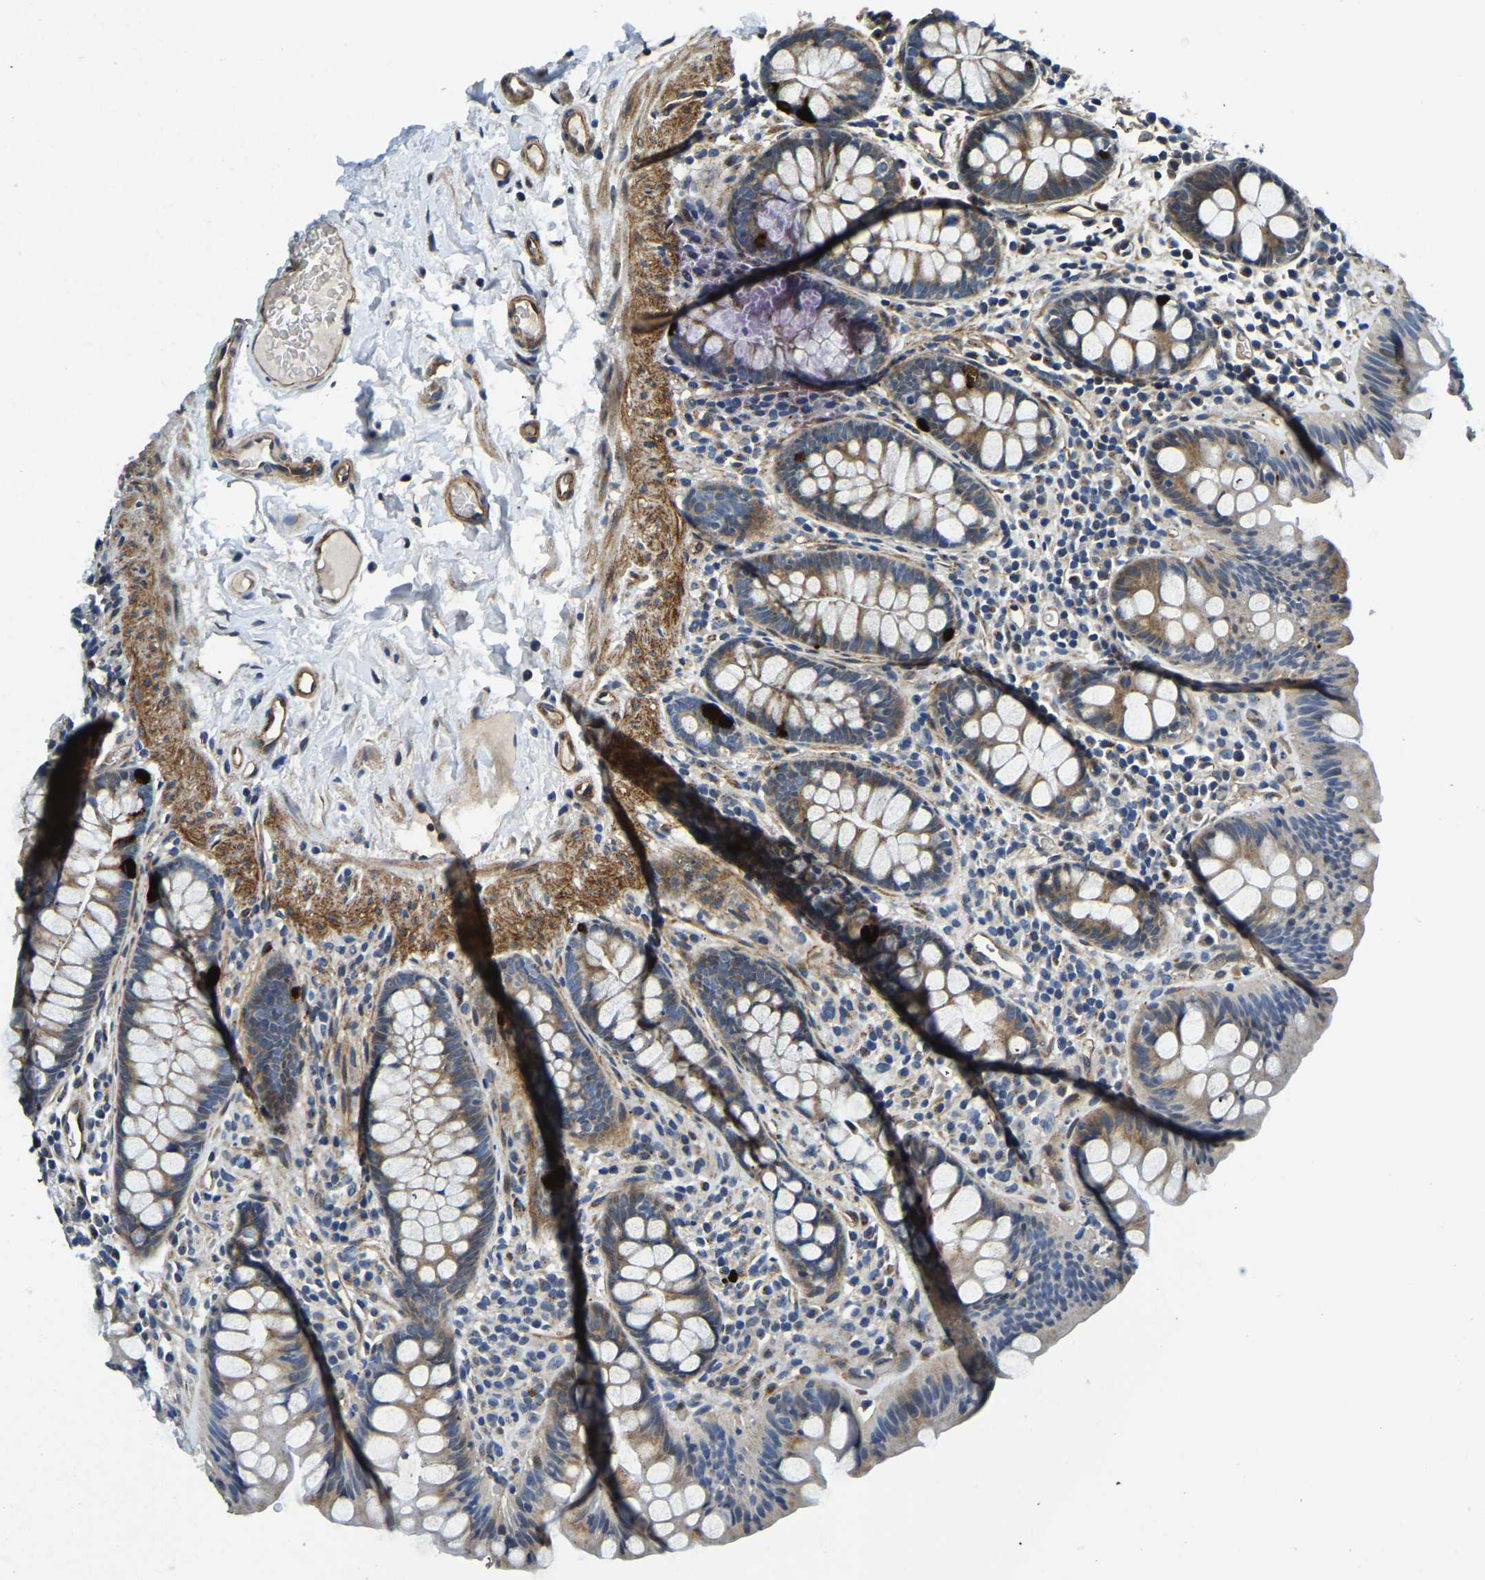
{"staining": {"intensity": "moderate", "quantity": ">75%", "location": "cytoplasmic/membranous"}, "tissue": "colon", "cell_type": "Endothelial cells", "image_type": "normal", "snomed": [{"axis": "morphology", "description": "Normal tissue, NOS"}, {"axis": "topography", "description": "Colon"}], "caption": "Colon stained with a protein marker displays moderate staining in endothelial cells.", "gene": "RNF39", "patient": {"sex": "female", "age": 80}}